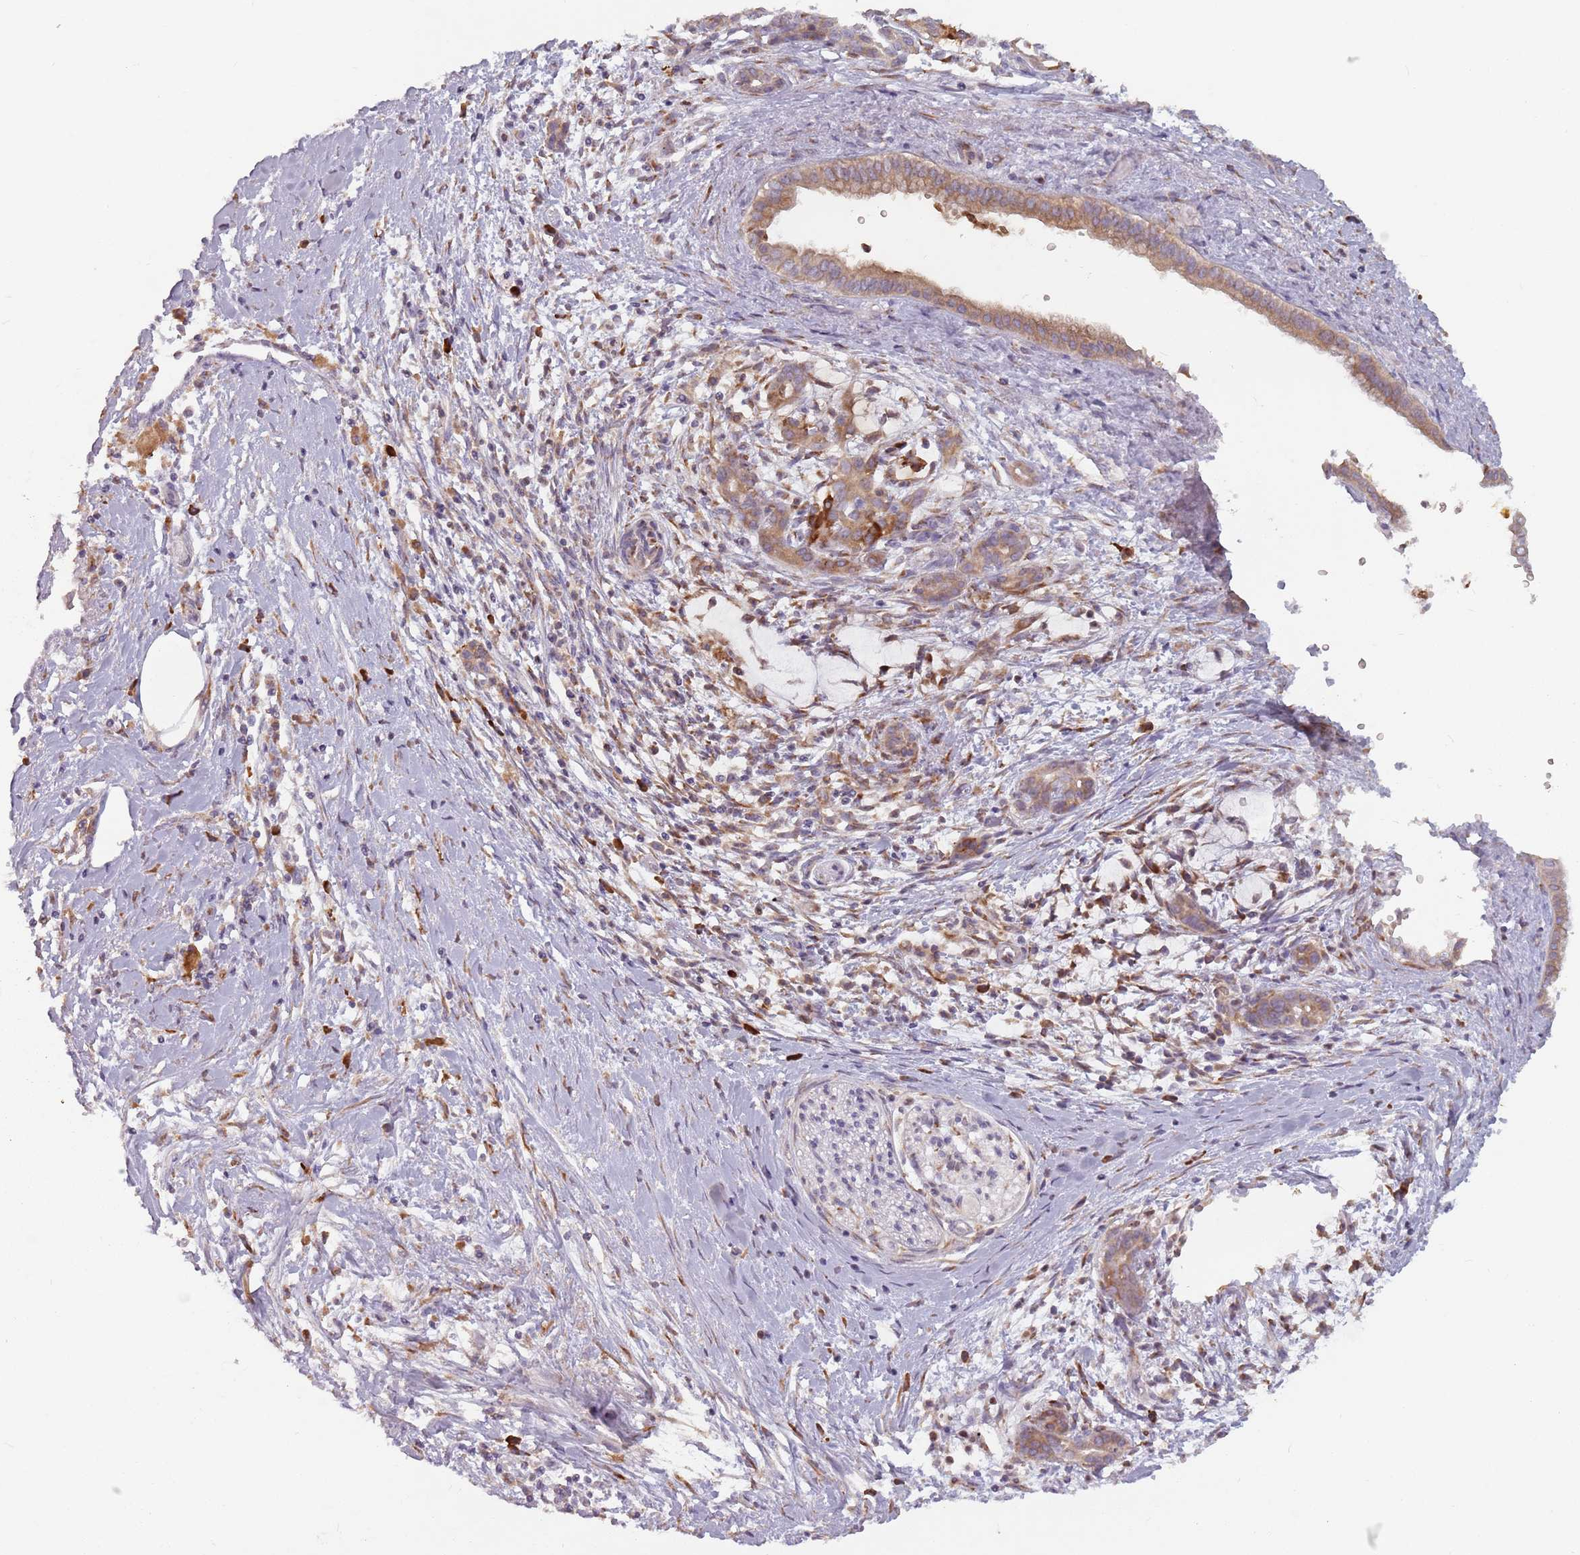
{"staining": {"intensity": "moderate", "quantity": ">75%", "location": "cytoplasmic/membranous"}, "tissue": "pancreatic cancer", "cell_type": "Tumor cells", "image_type": "cancer", "snomed": [{"axis": "morphology", "description": "Adenocarcinoma, NOS"}, {"axis": "topography", "description": "Pancreas"}], "caption": "Pancreatic adenocarcinoma stained with DAB (3,3'-diaminobenzidine) immunohistochemistry (IHC) reveals medium levels of moderate cytoplasmic/membranous positivity in approximately >75% of tumor cells.", "gene": "RPS9", "patient": {"sex": "male", "age": 58}}